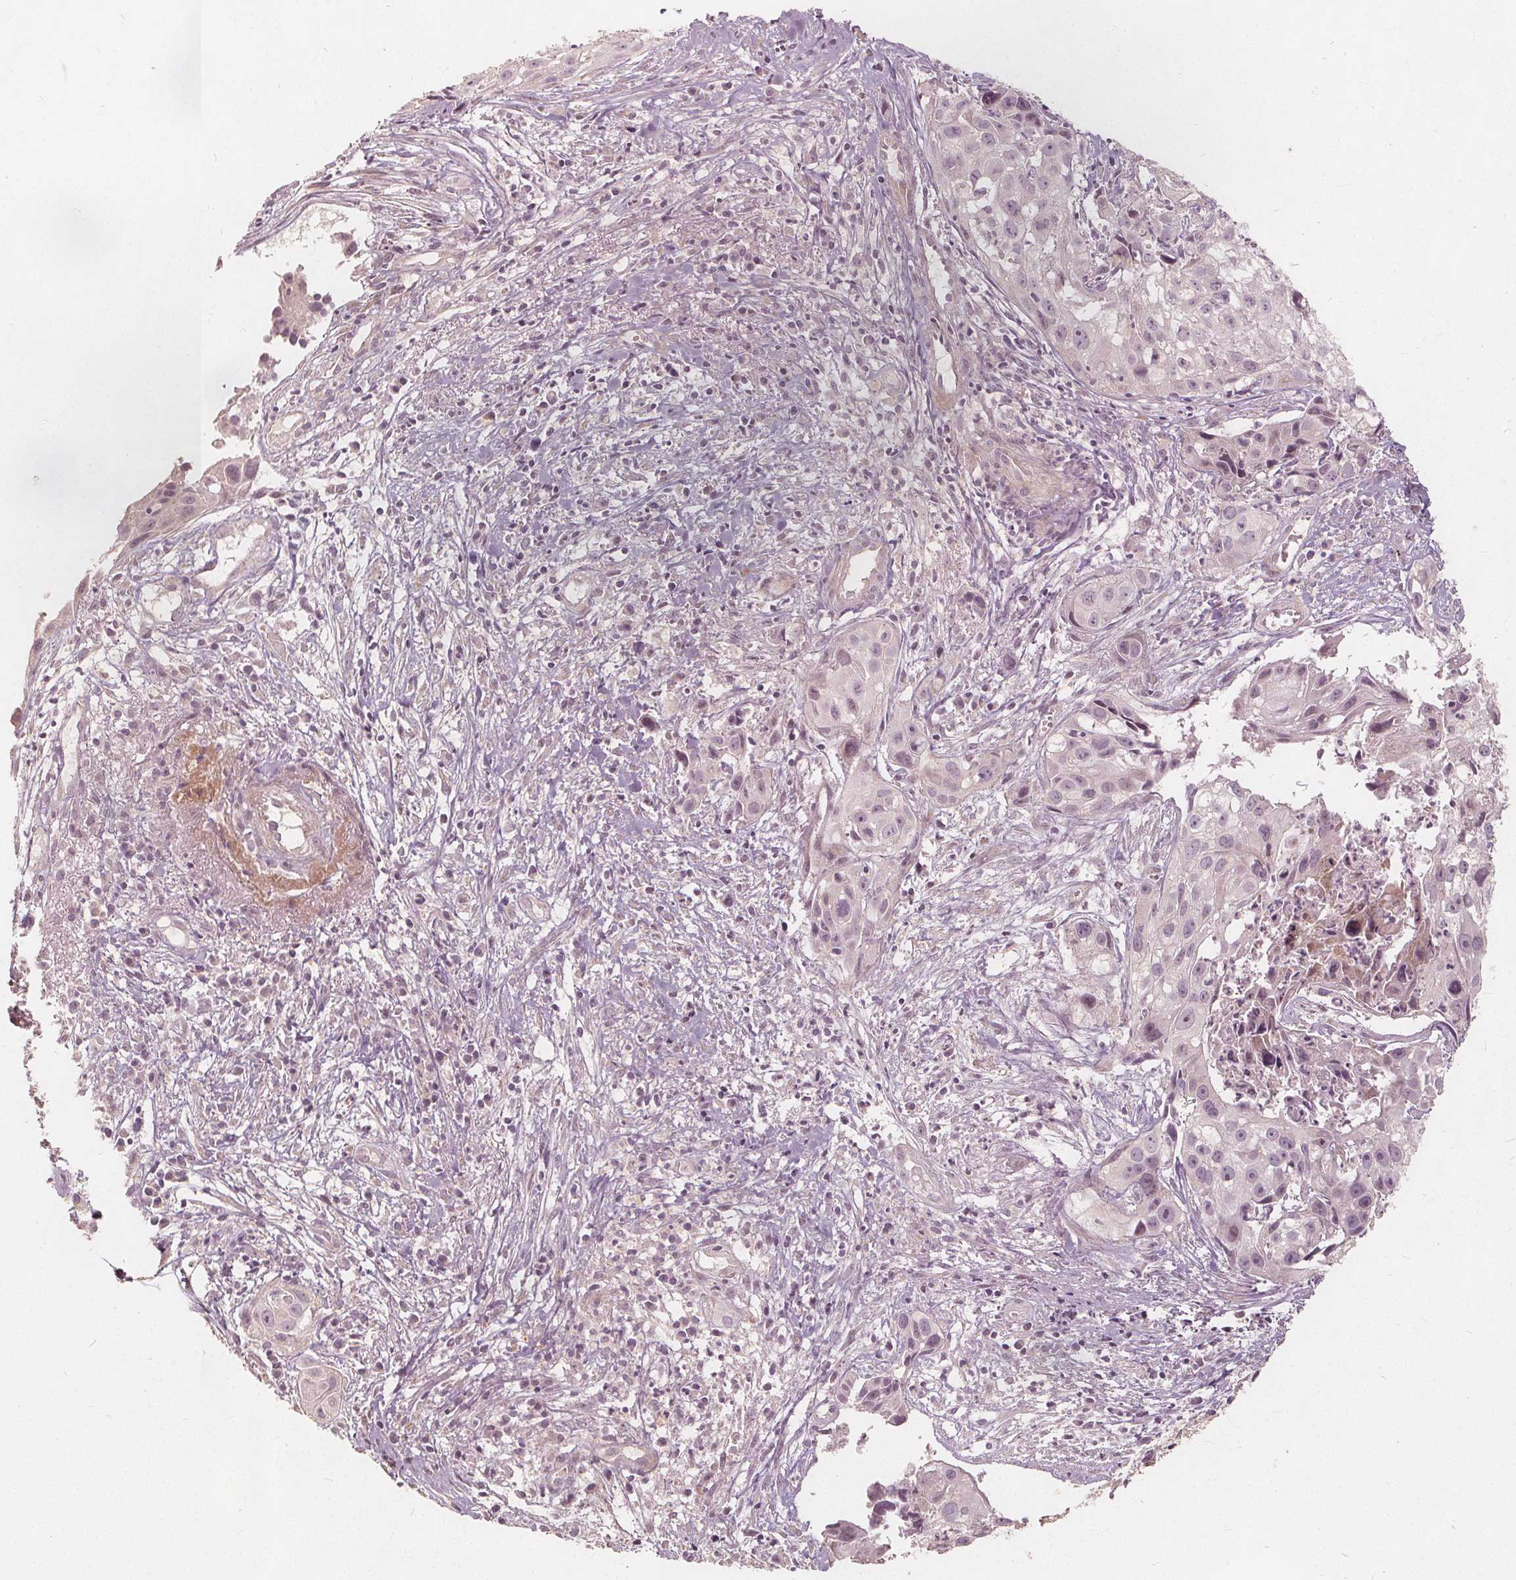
{"staining": {"intensity": "weak", "quantity": "<25%", "location": "nuclear"}, "tissue": "cervical cancer", "cell_type": "Tumor cells", "image_type": "cancer", "snomed": [{"axis": "morphology", "description": "Squamous cell carcinoma, NOS"}, {"axis": "topography", "description": "Cervix"}], "caption": "Micrograph shows no significant protein positivity in tumor cells of cervical cancer (squamous cell carcinoma).", "gene": "PTPRT", "patient": {"sex": "female", "age": 53}}